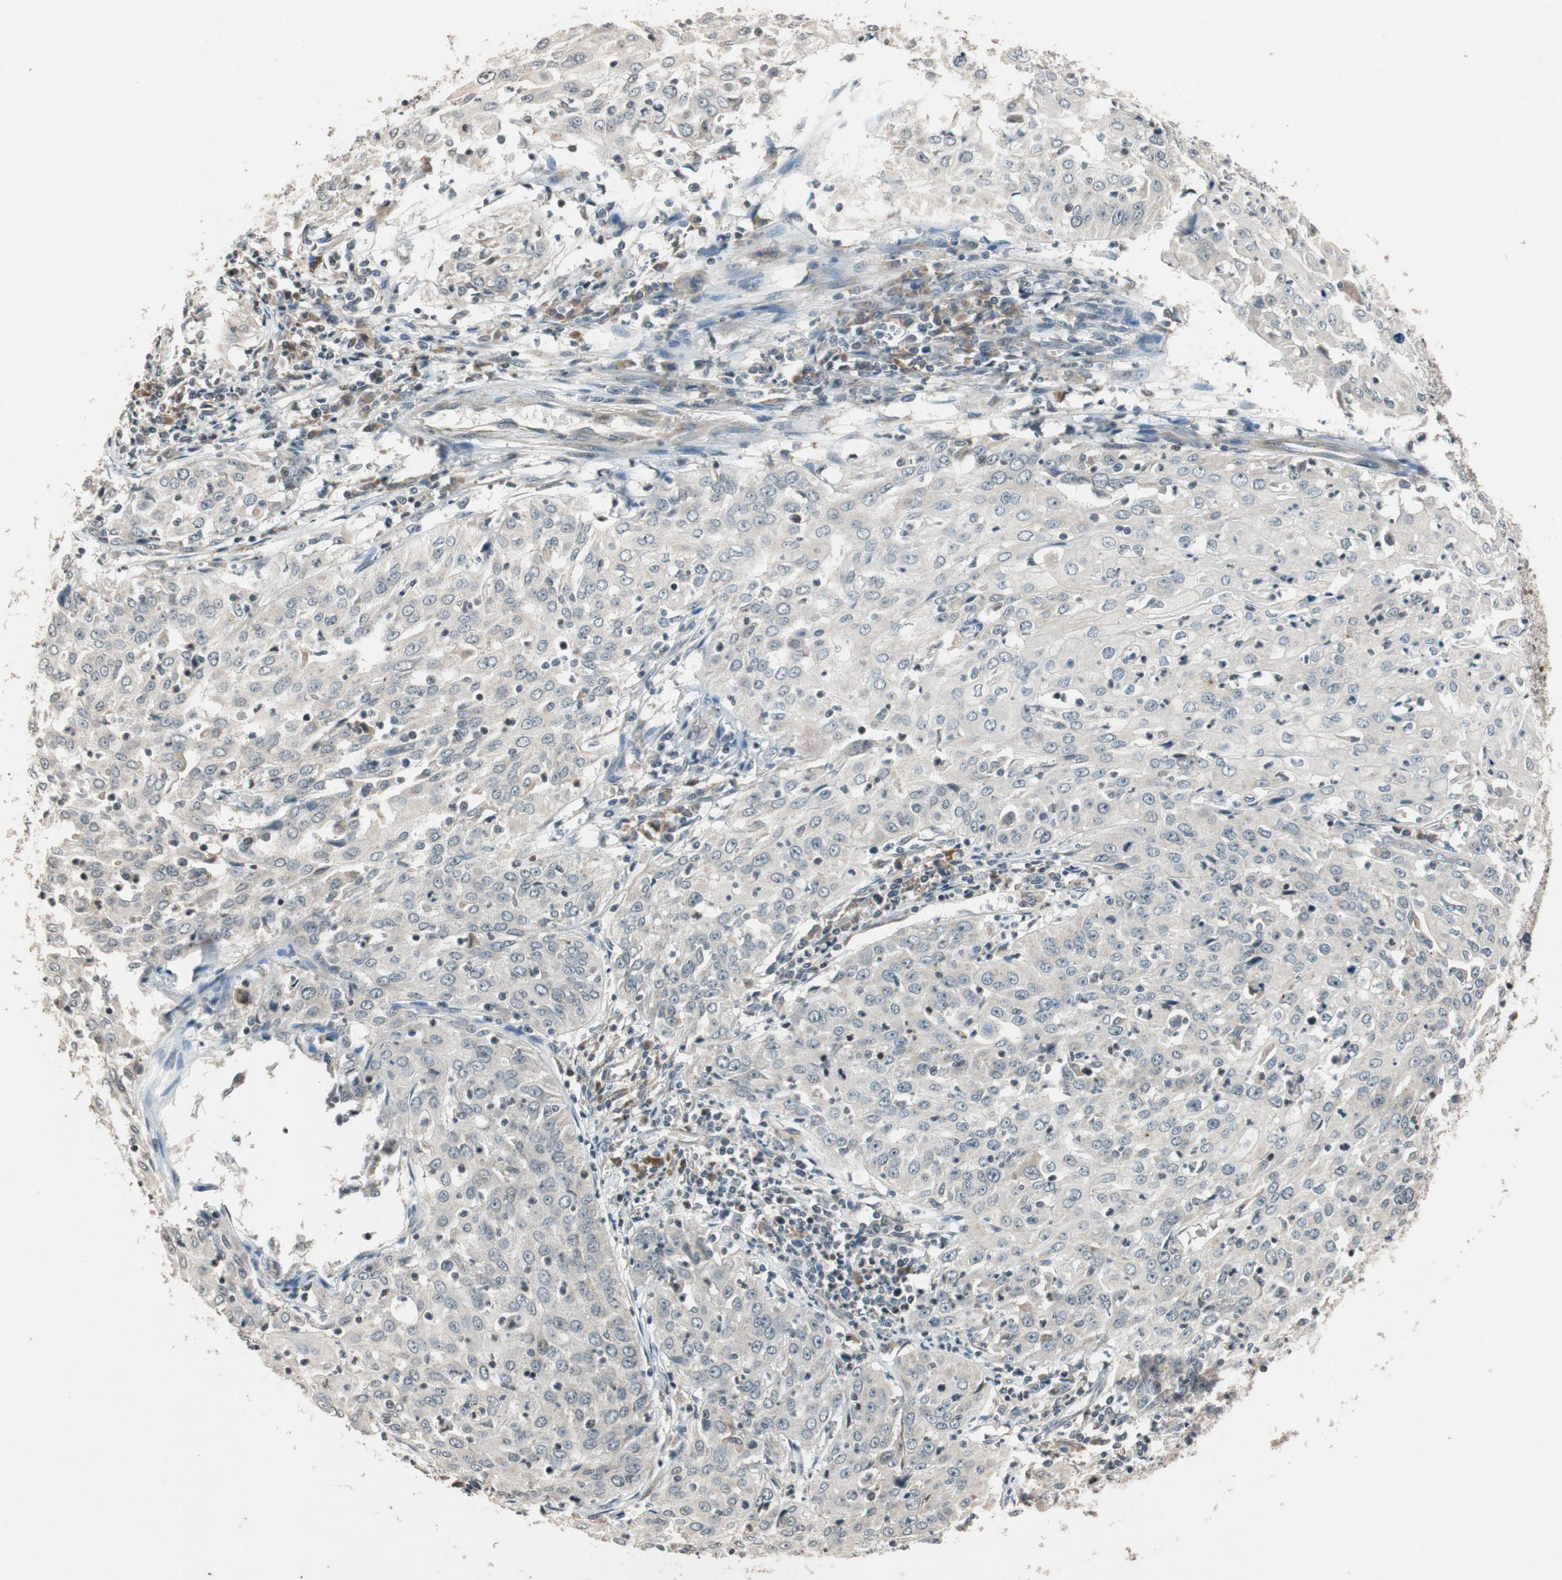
{"staining": {"intensity": "weak", "quantity": ">75%", "location": "cytoplasmic/membranous"}, "tissue": "cervical cancer", "cell_type": "Tumor cells", "image_type": "cancer", "snomed": [{"axis": "morphology", "description": "Squamous cell carcinoma, NOS"}, {"axis": "topography", "description": "Cervix"}], "caption": "Protein expression analysis of human cervical squamous cell carcinoma reveals weak cytoplasmic/membranous staining in about >75% of tumor cells.", "gene": "ATP2C1", "patient": {"sex": "female", "age": 39}}